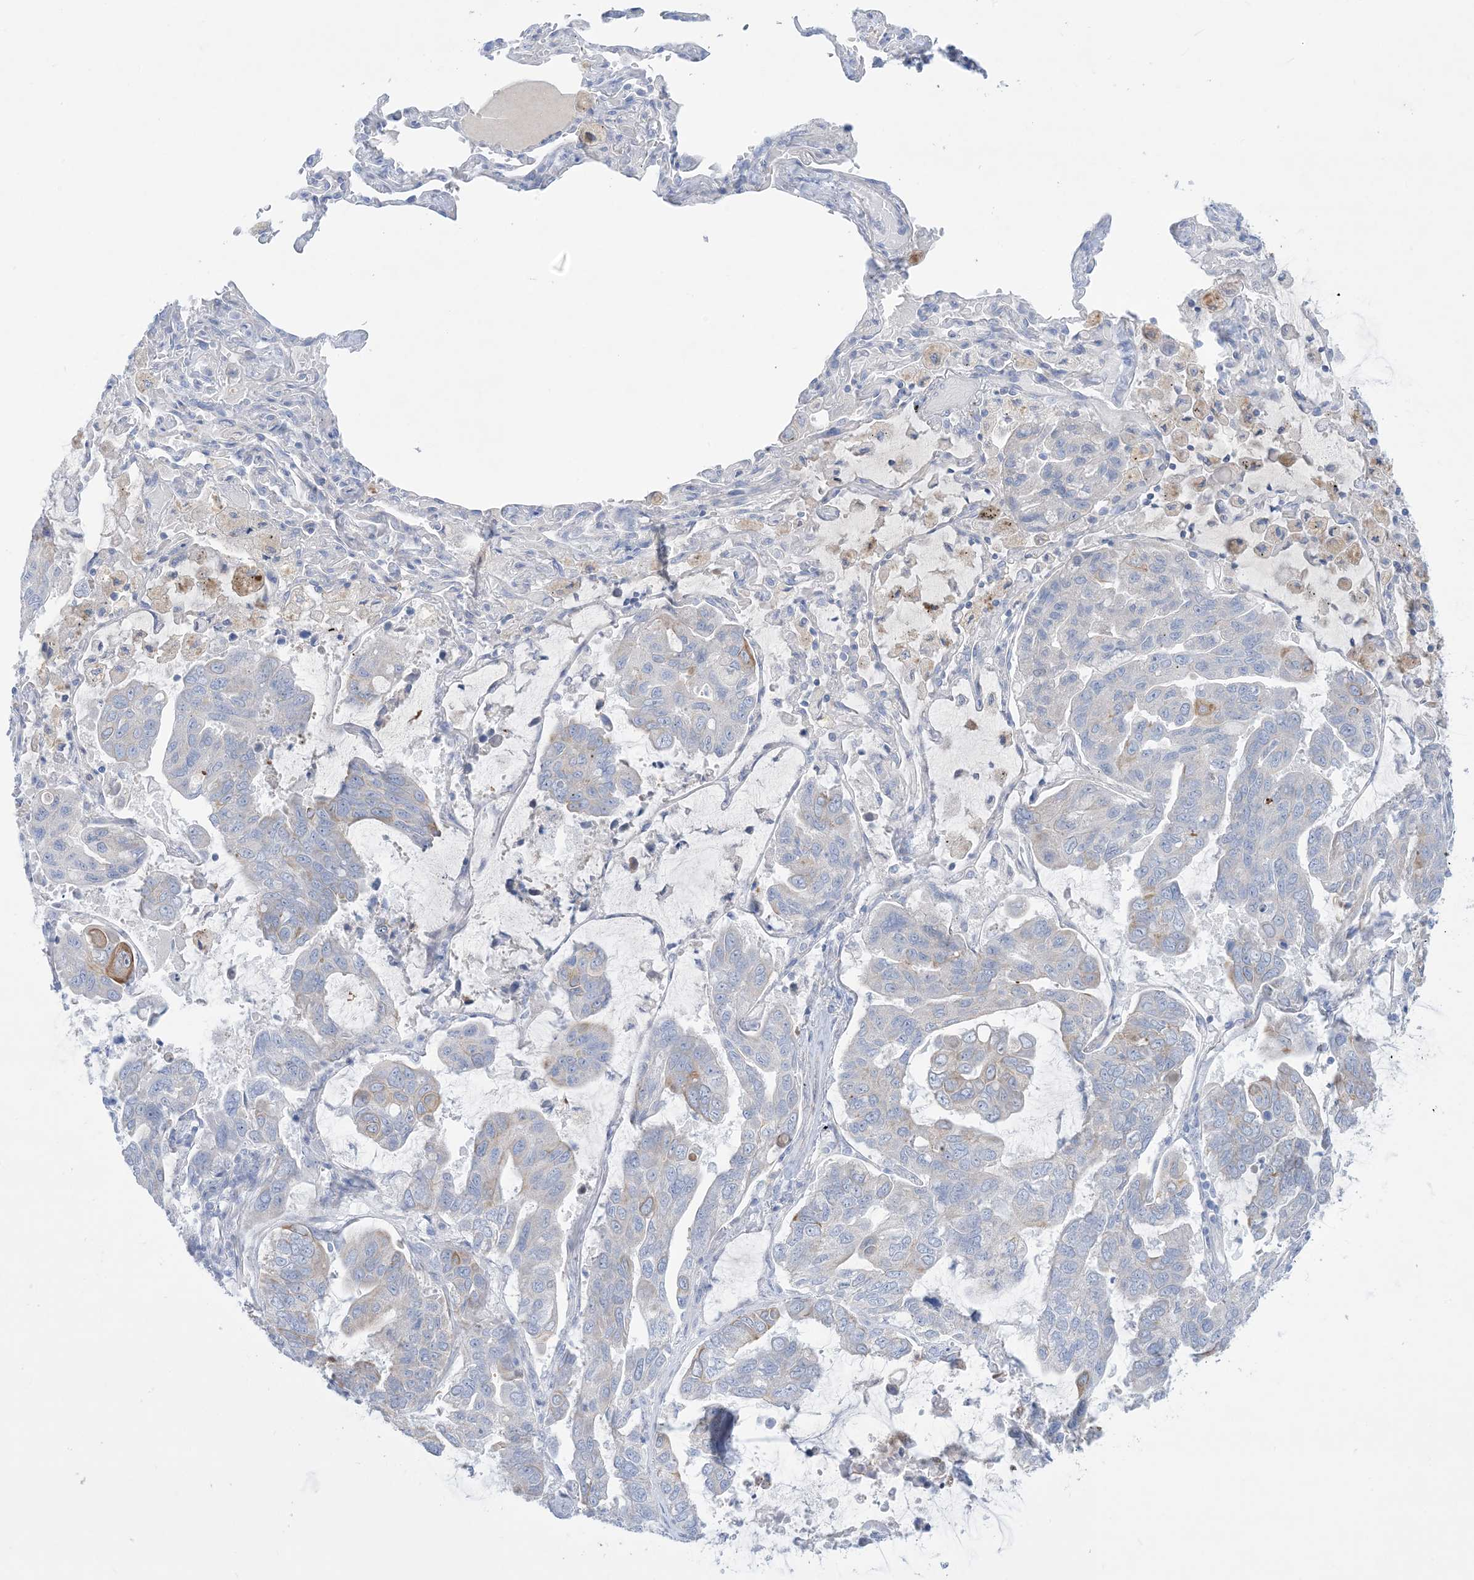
{"staining": {"intensity": "weak", "quantity": "<25%", "location": "cytoplasmic/membranous"}, "tissue": "lung cancer", "cell_type": "Tumor cells", "image_type": "cancer", "snomed": [{"axis": "morphology", "description": "Adenocarcinoma, NOS"}, {"axis": "topography", "description": "Lung"}], "caption": "Lung adenocarcinoma stained for a protein using immunohistochemistry (IHC) displays no positivity tumor cells.", "gene": "ATP11C", "patient": {"sex": "male", "age": 64}}